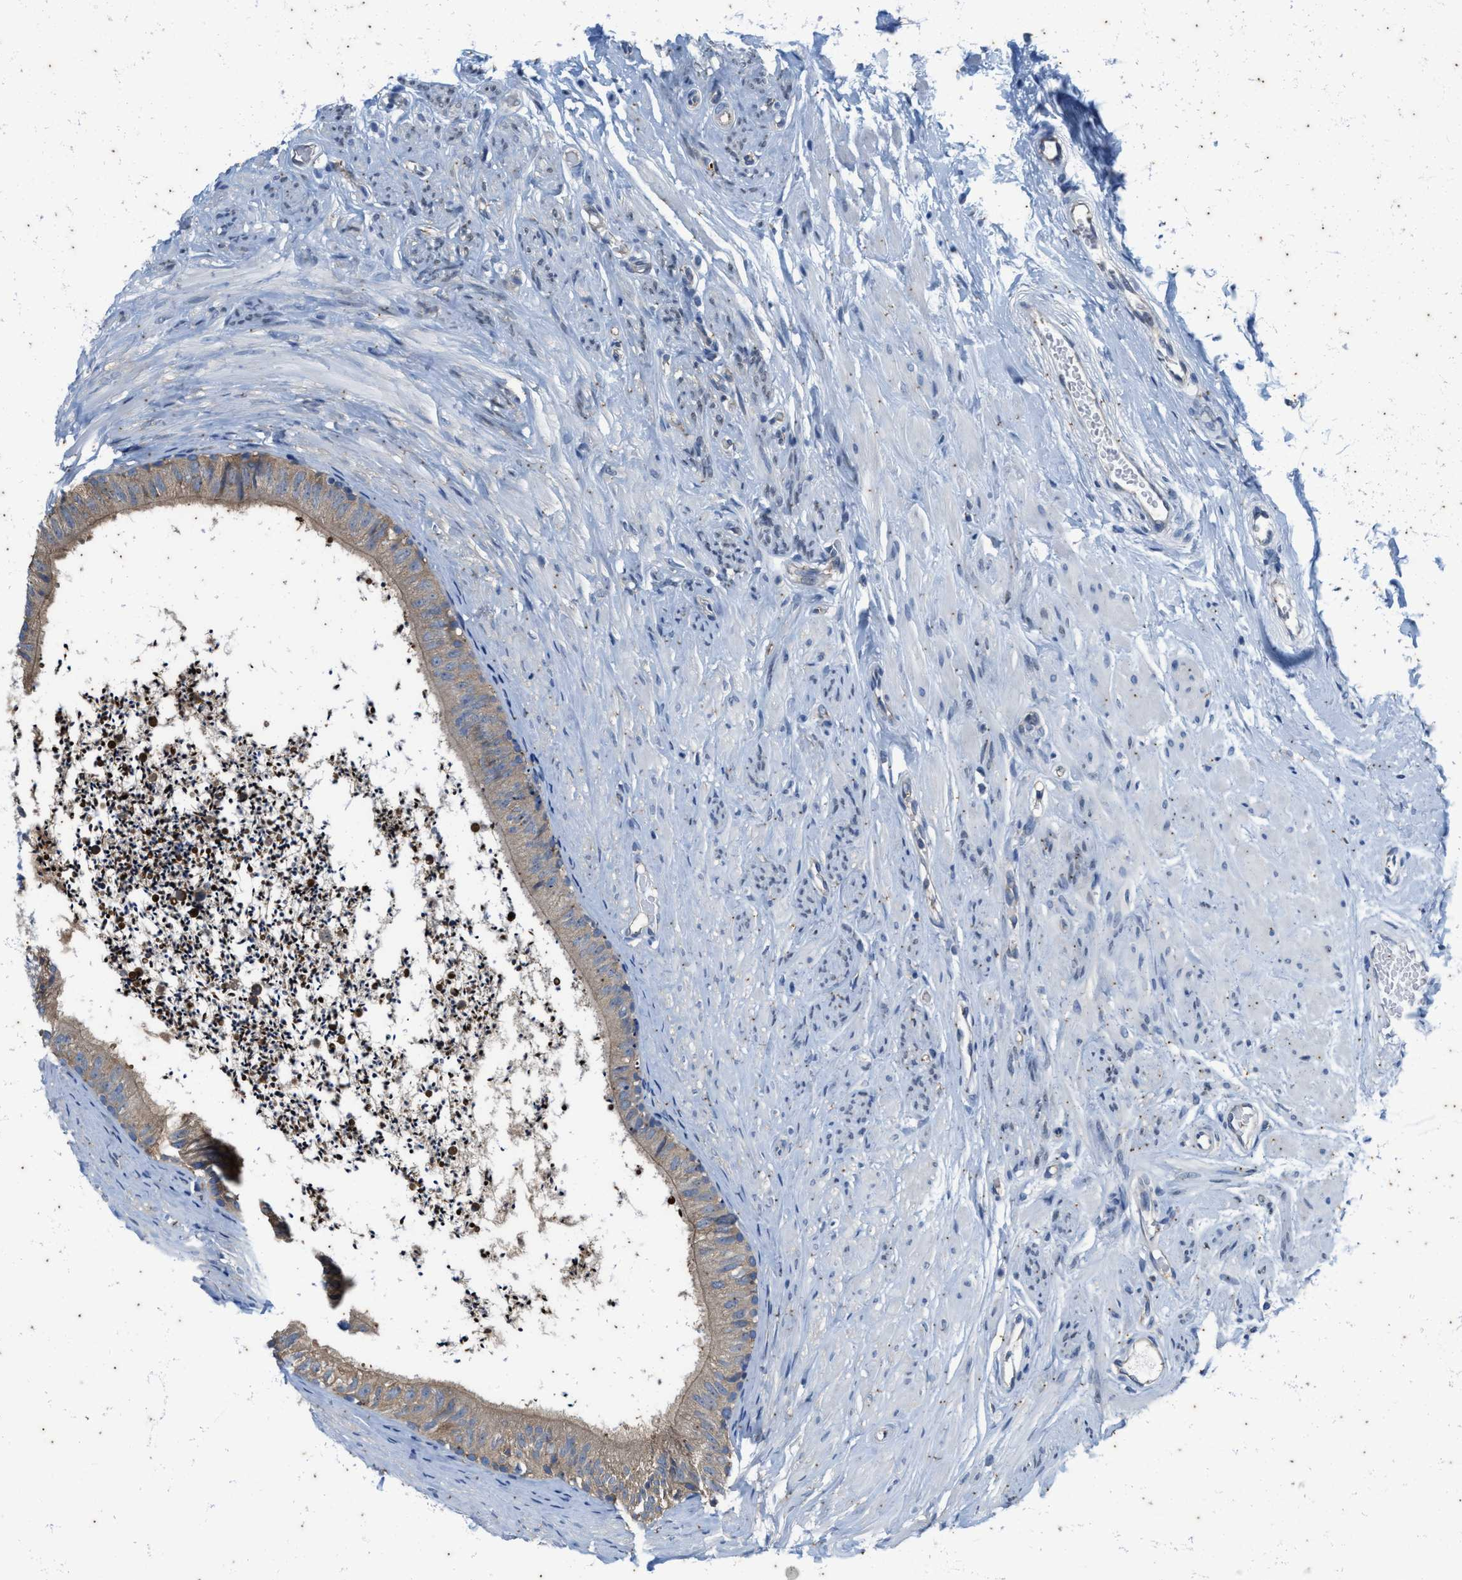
{"staining": {"intensity": "moderate", "quantity": ">75%", "location": "cytoplasmic/membranous"}, "tissue": "epididymis", "cell_type": "Glandular cells", "image_type": "normal", "snomed": [{"axis": "morphology", "description": "Normal tissue, NOS"}, {"axis": "topography", "description": "Epididymis"}], "caption": "Protein positivity by immunohistochemistry (IHC) shows moderate cytoplasmic/membranous positivity in approximately >75% of glandular cells in unremarkable epididymis. The protein is shown in brown color, while the nuclei are stained blue.", "gene": "COX19", "patient": {"sex": "male", "age": 56}}